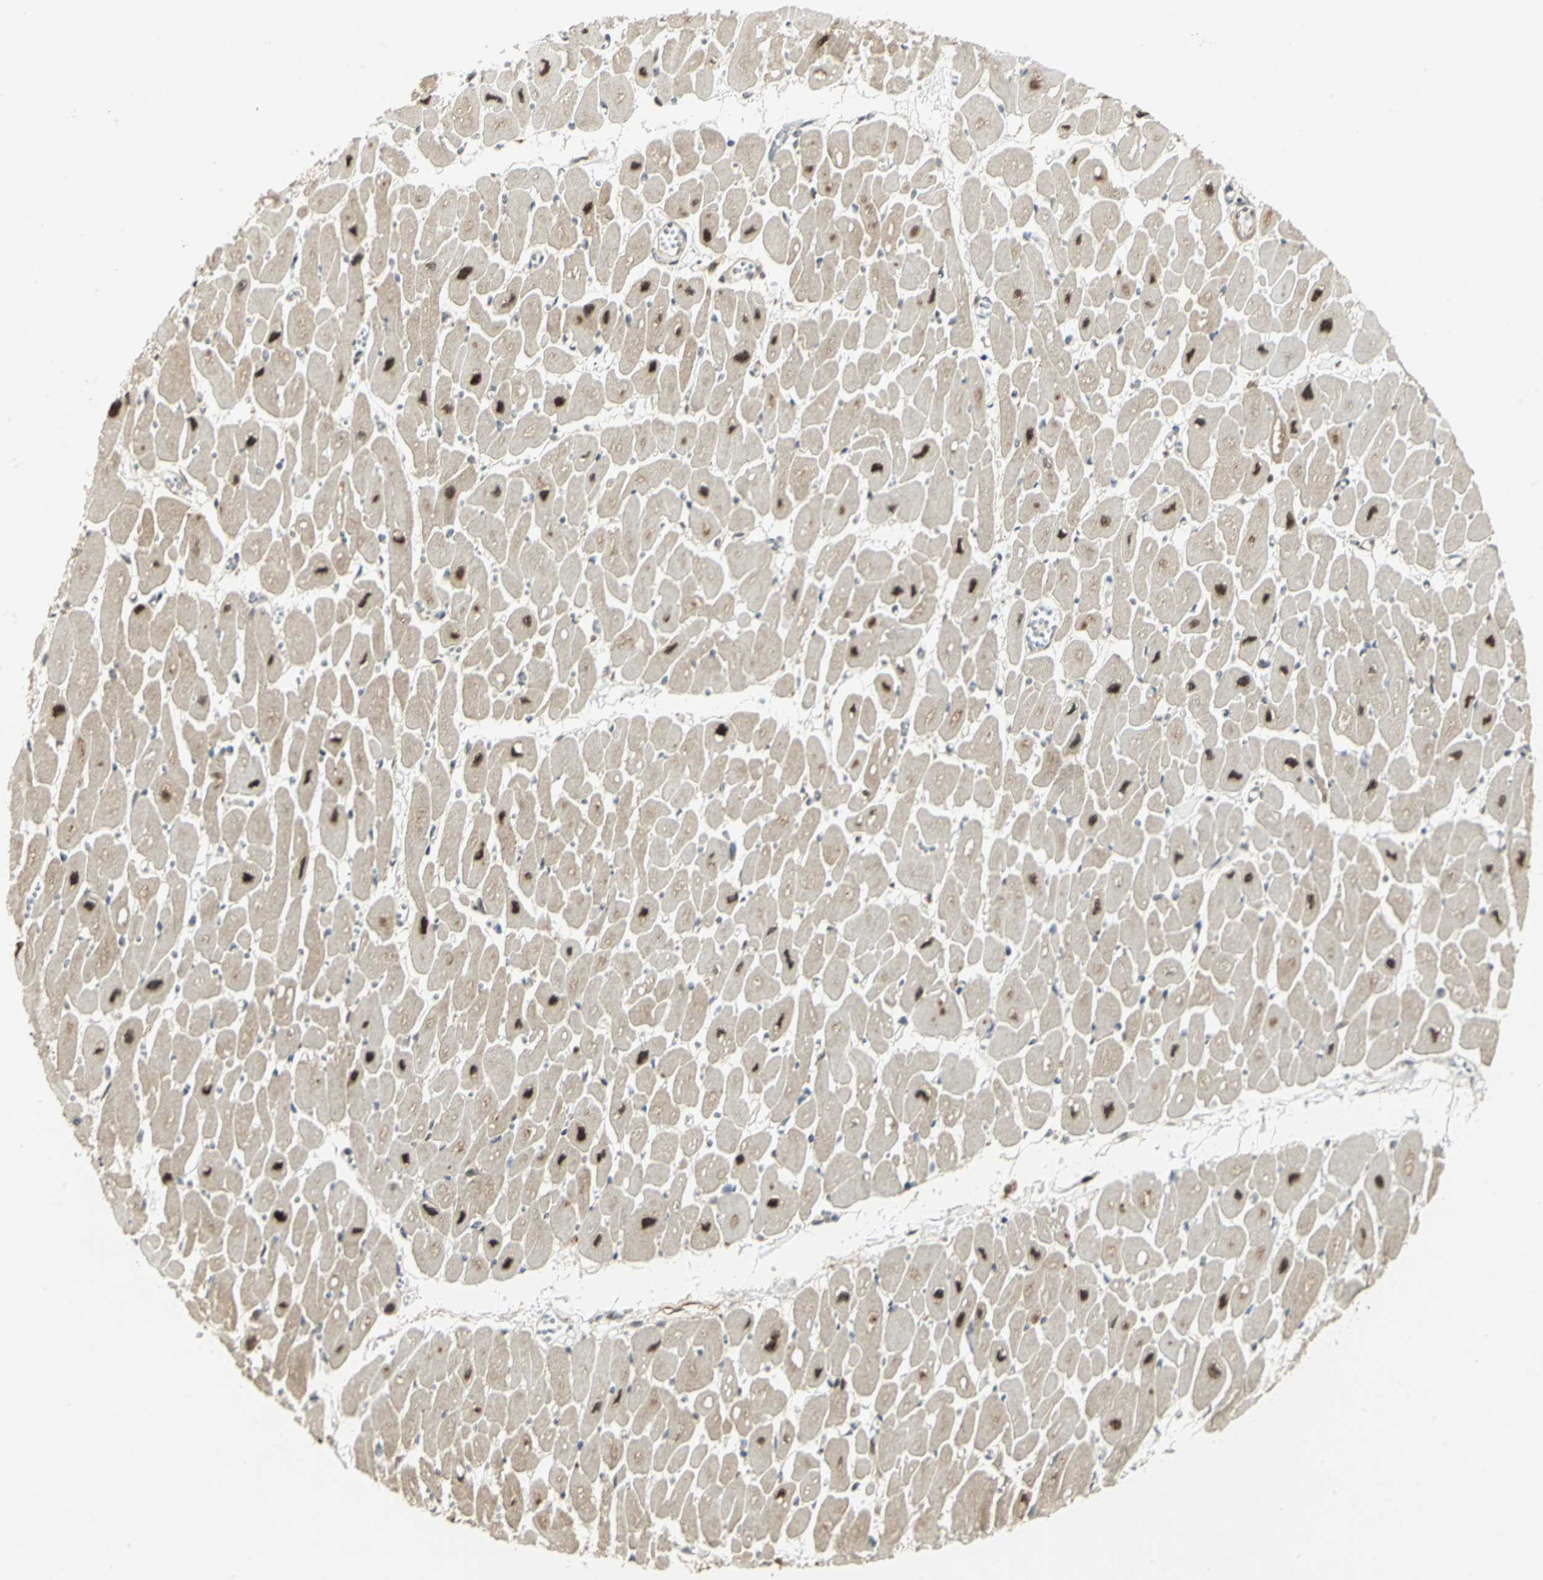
{"staining": {"intensity": "strong", "quantity": ">75%", "location": "nuclear"}, "tissue": "heart muscle", "cell_type": "Cardiomyocytes", "image_type": "normal", "snomed": [{"axis": "morphology", "description": "Normal tissue, NOS"}, {"axis": "topography", "description": "Heart"}], "caption": "Immunohistochemistry (IHC) (DAB) staining of unremarkable heart muscle exhibits strong nuclear protein expression in about >75% of cardiomyocytes.", "gene": "PSMC4", "patient": {"sex": "female", "age": 54}}